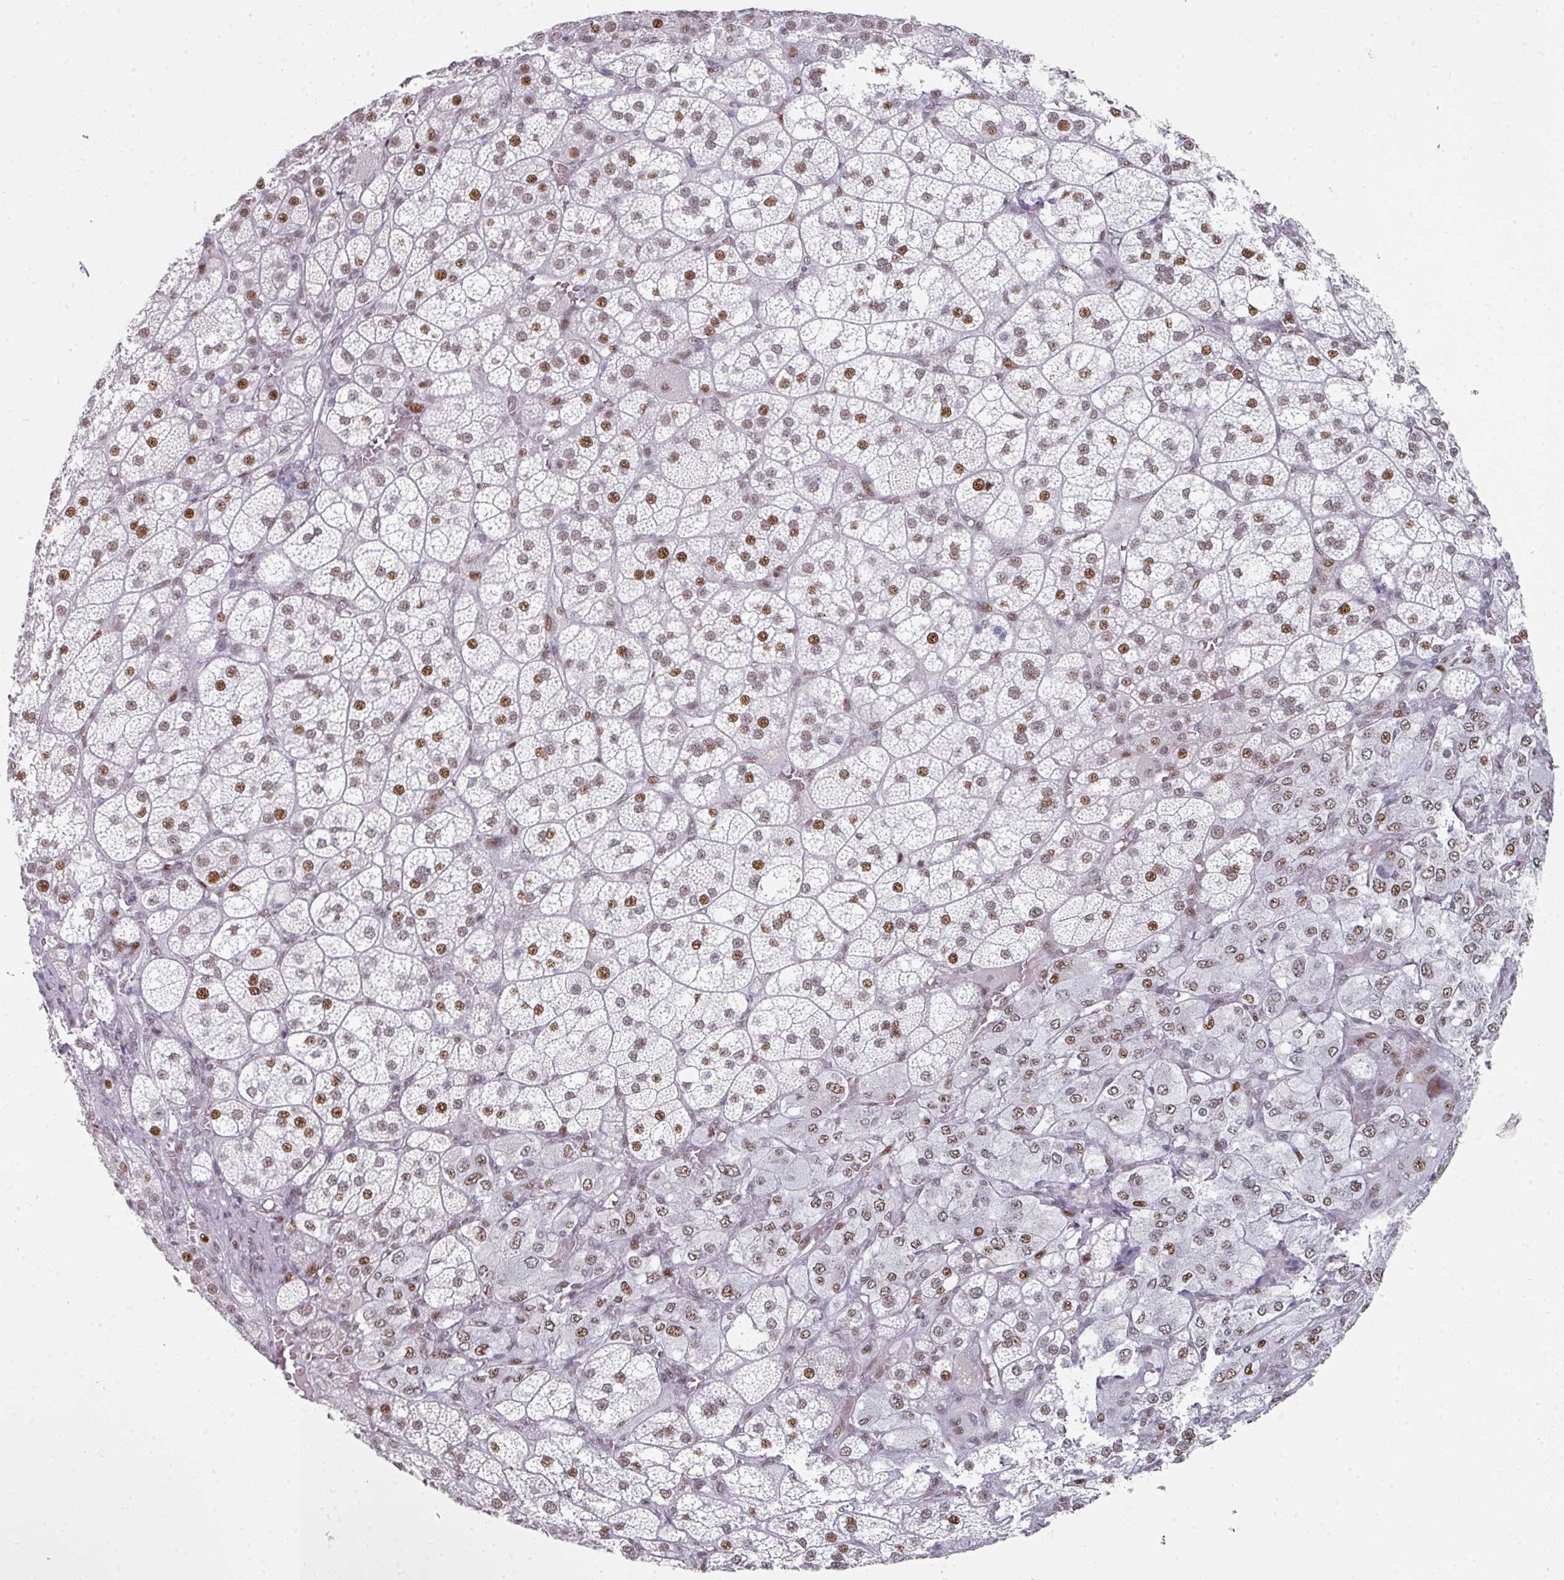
{"staining": {"intensity": "strong", "quantity": ">75%", "location": "nuclear"}, "tissue": "adrenal gland", "cell_type": "Glandular cells", "image_type": "normal", "snomed": [{"axis": "morphology", "description": "Normal tissue, NOS"}, {"axis": "topography", "description": "Adrenal gland"}], "caption": "This is a micrograph of IHC staining of benign adrenal gland, which shows strong expression in the nuclear of glandular cells.", "gene": "SF3B5", "patient": {"sex": "female", "age": 60}}